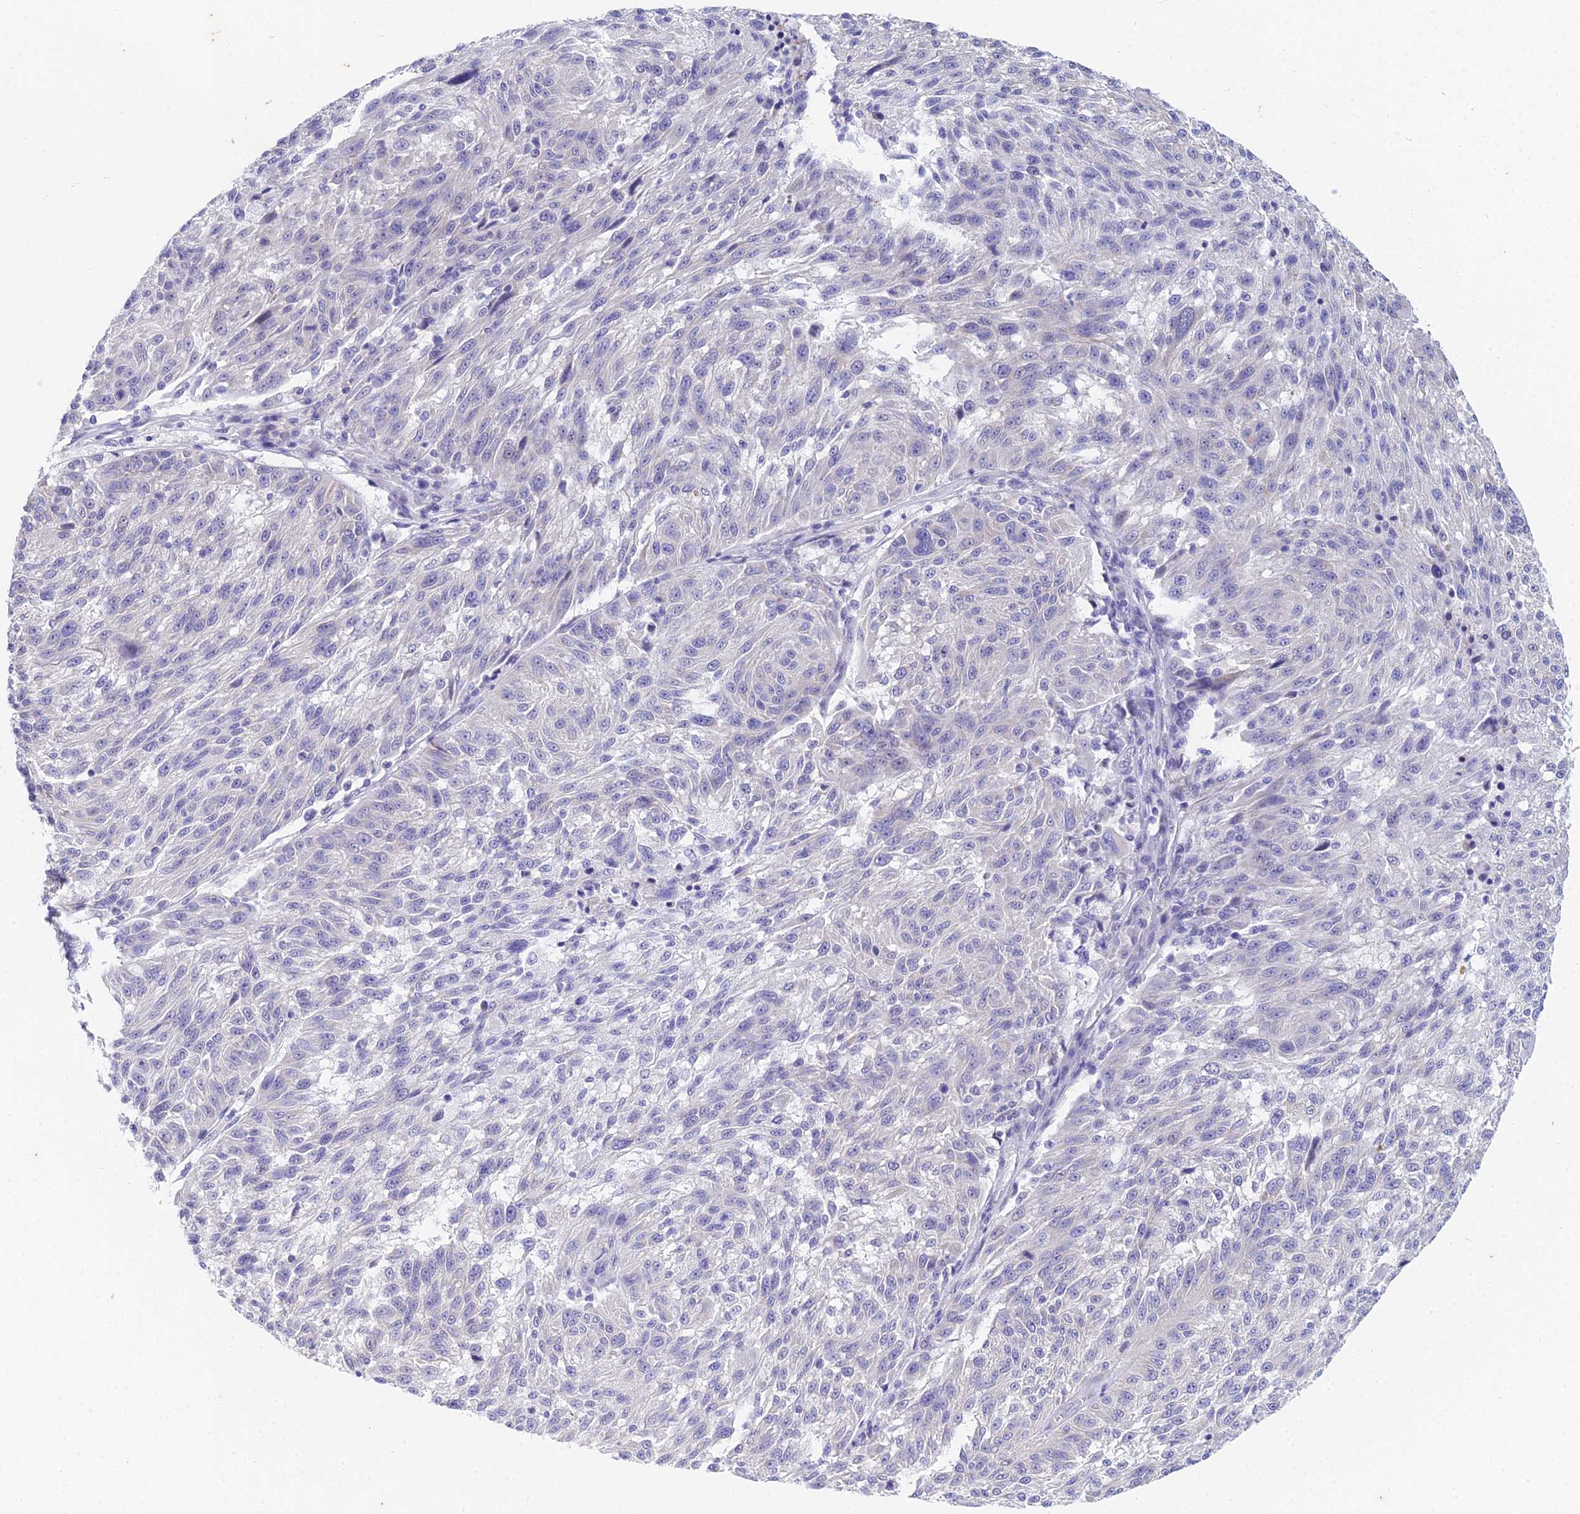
{"staining": {"intensity": "negative", "quantity": "none", "location": "none"}, "tissue": "melanoma", "cell_type": "Tumor cells", "image_type": "cancer", "snomed": [{"axis": "morphology", "description": "Malignant melanoma, NOS"}, {"axis": "topography", "description": "Skin"}], "caption": "An IHC histopathology image of malignant melanoma is shown. There is no staining in tumor cells of malignant melanoma.", "gene": "EEF2KMT", "patient": {"sex": "male", "age": 53}}